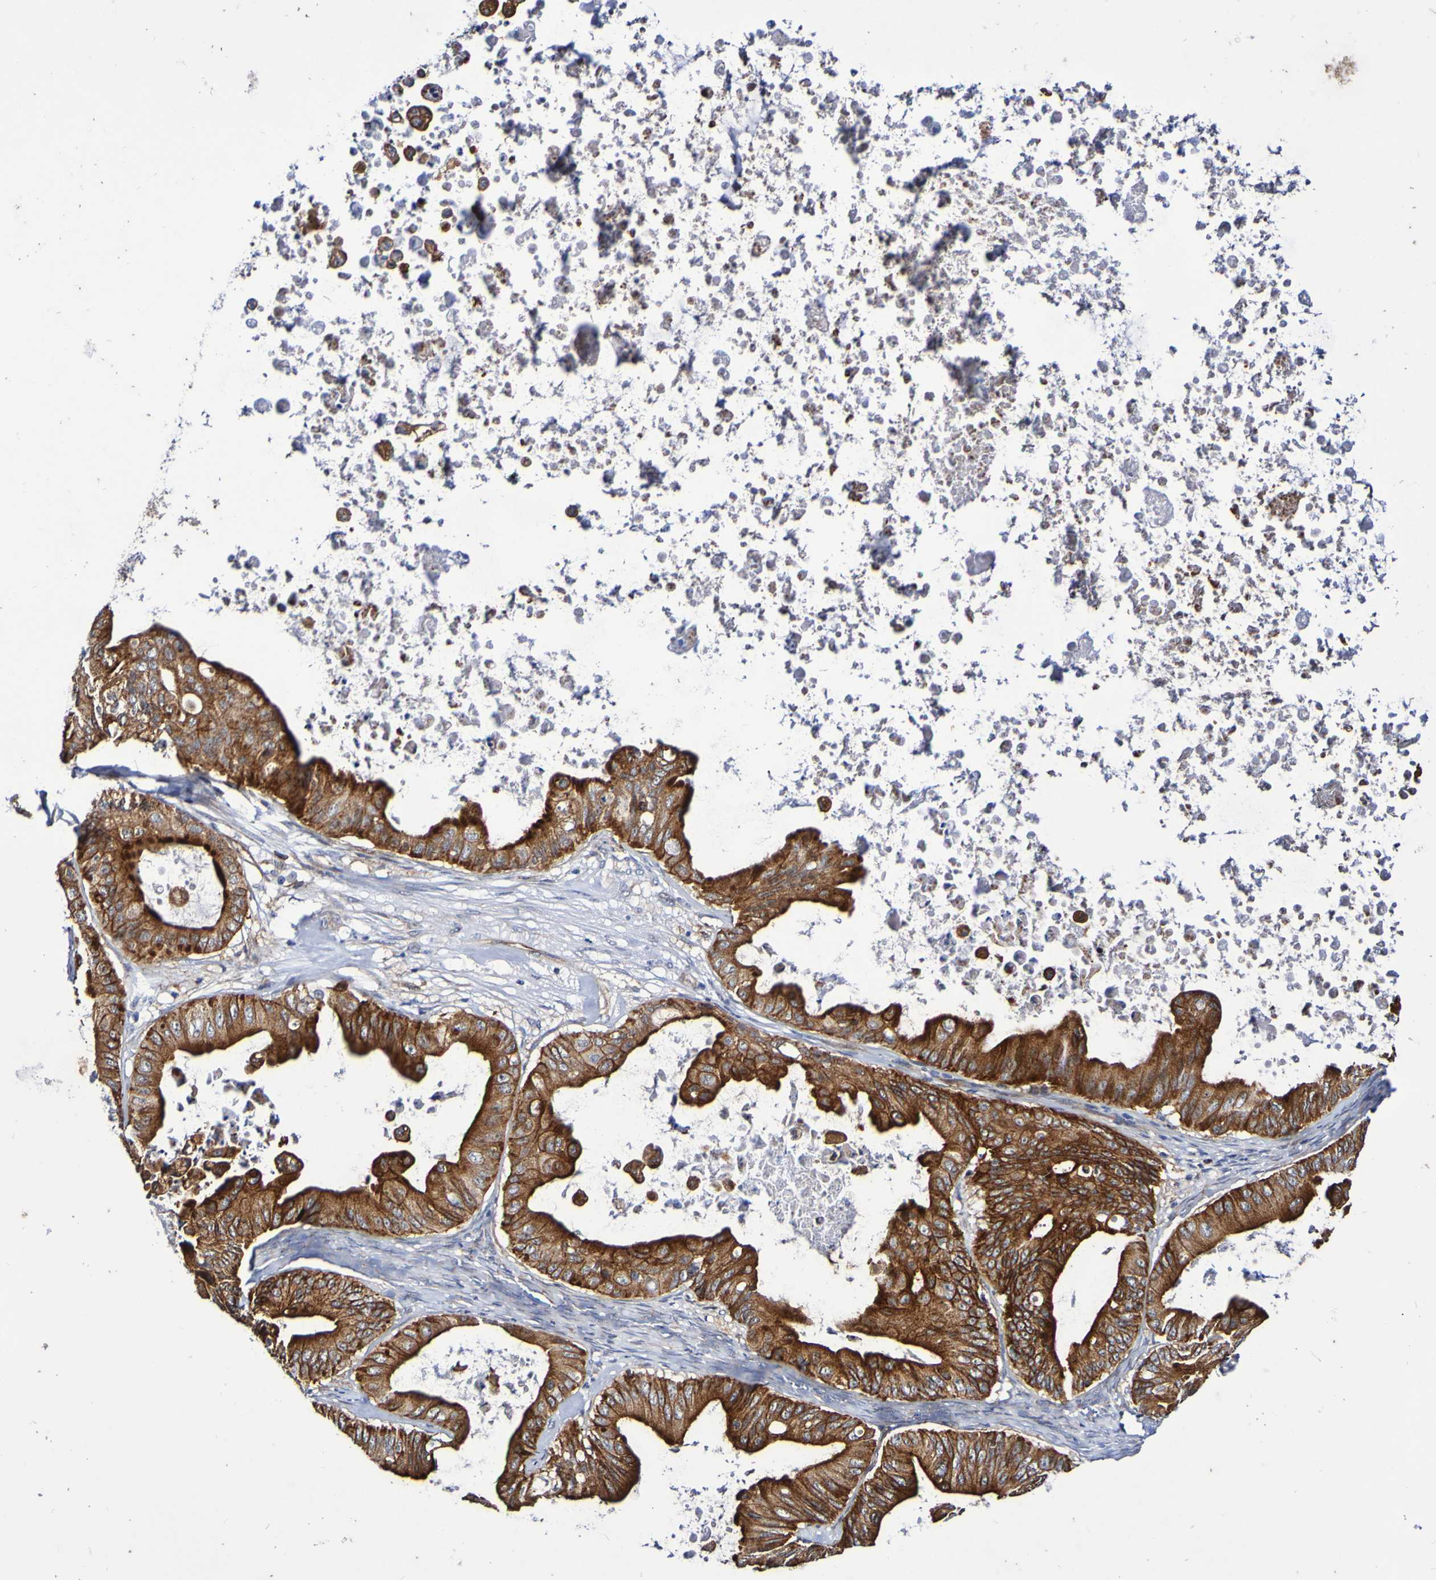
{"staining": {"intensity": "strong", "quantity": ">75%", "location": "cytoplasmic/membranous"}, "tissue": "ovarian cancer", "cell_type": "Tumor cells", "image_type": "cancer", "snomed": [{"axis": "morphology", "description": "Cystadenocarcinoma, mucinous, NOS"}, {"axis": "topography", "description": "Ovary"}], "caption": "There is high levels of strong cytoplasmic/membranous staining in tumor cells of ovarian cancer (mucinous cystadenocarcinoma), as demonstrated by immunohistochemical staining (brown color).", "gene": "GJB1", "patient": {"sex": "female", "age": 37}}